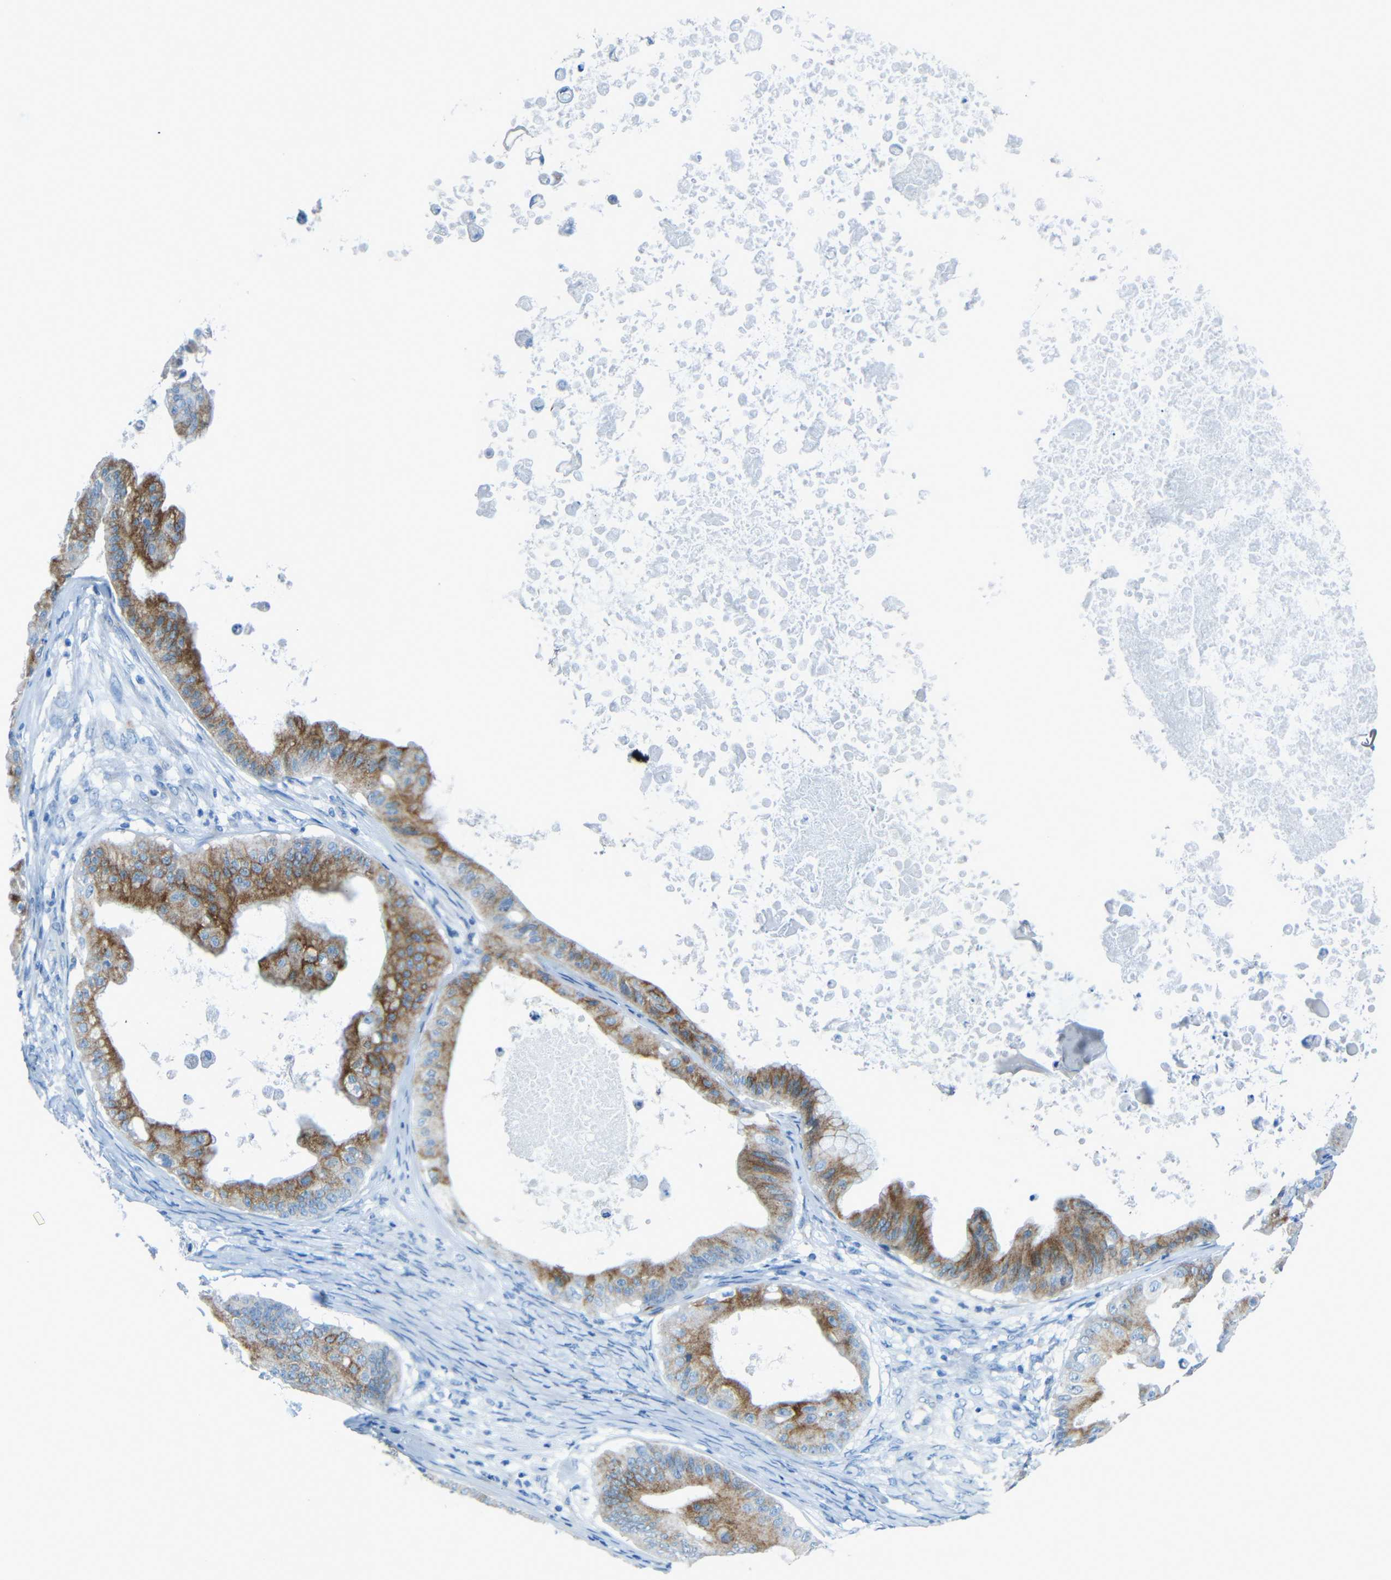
{"staining": {"intensity": "moderate", "quantity": ">75%", "location": "cytoplasmic/membranous"}, "tissue": "ovarian cancer", "cell_type": "Tumor cells", "image_type": "cancer", "snomed": [{"axis": "morphology", "description": "Cystadenocarcinoma, mucinous, NOS"}, {"axis": "topography", "description": "Ovary"}], "caption": "IHC photomicrograph of neoplastic tissue: ovarian cancer stained using IHC displays medium levels of moderate protein expression localized specifically in the cytoplasmic/membranous of tumor cells, appearing as a cytoplasmic/membranous brown color.", "gene": "TUBB4B", "patient": {"sex": "female", "age": 37}}